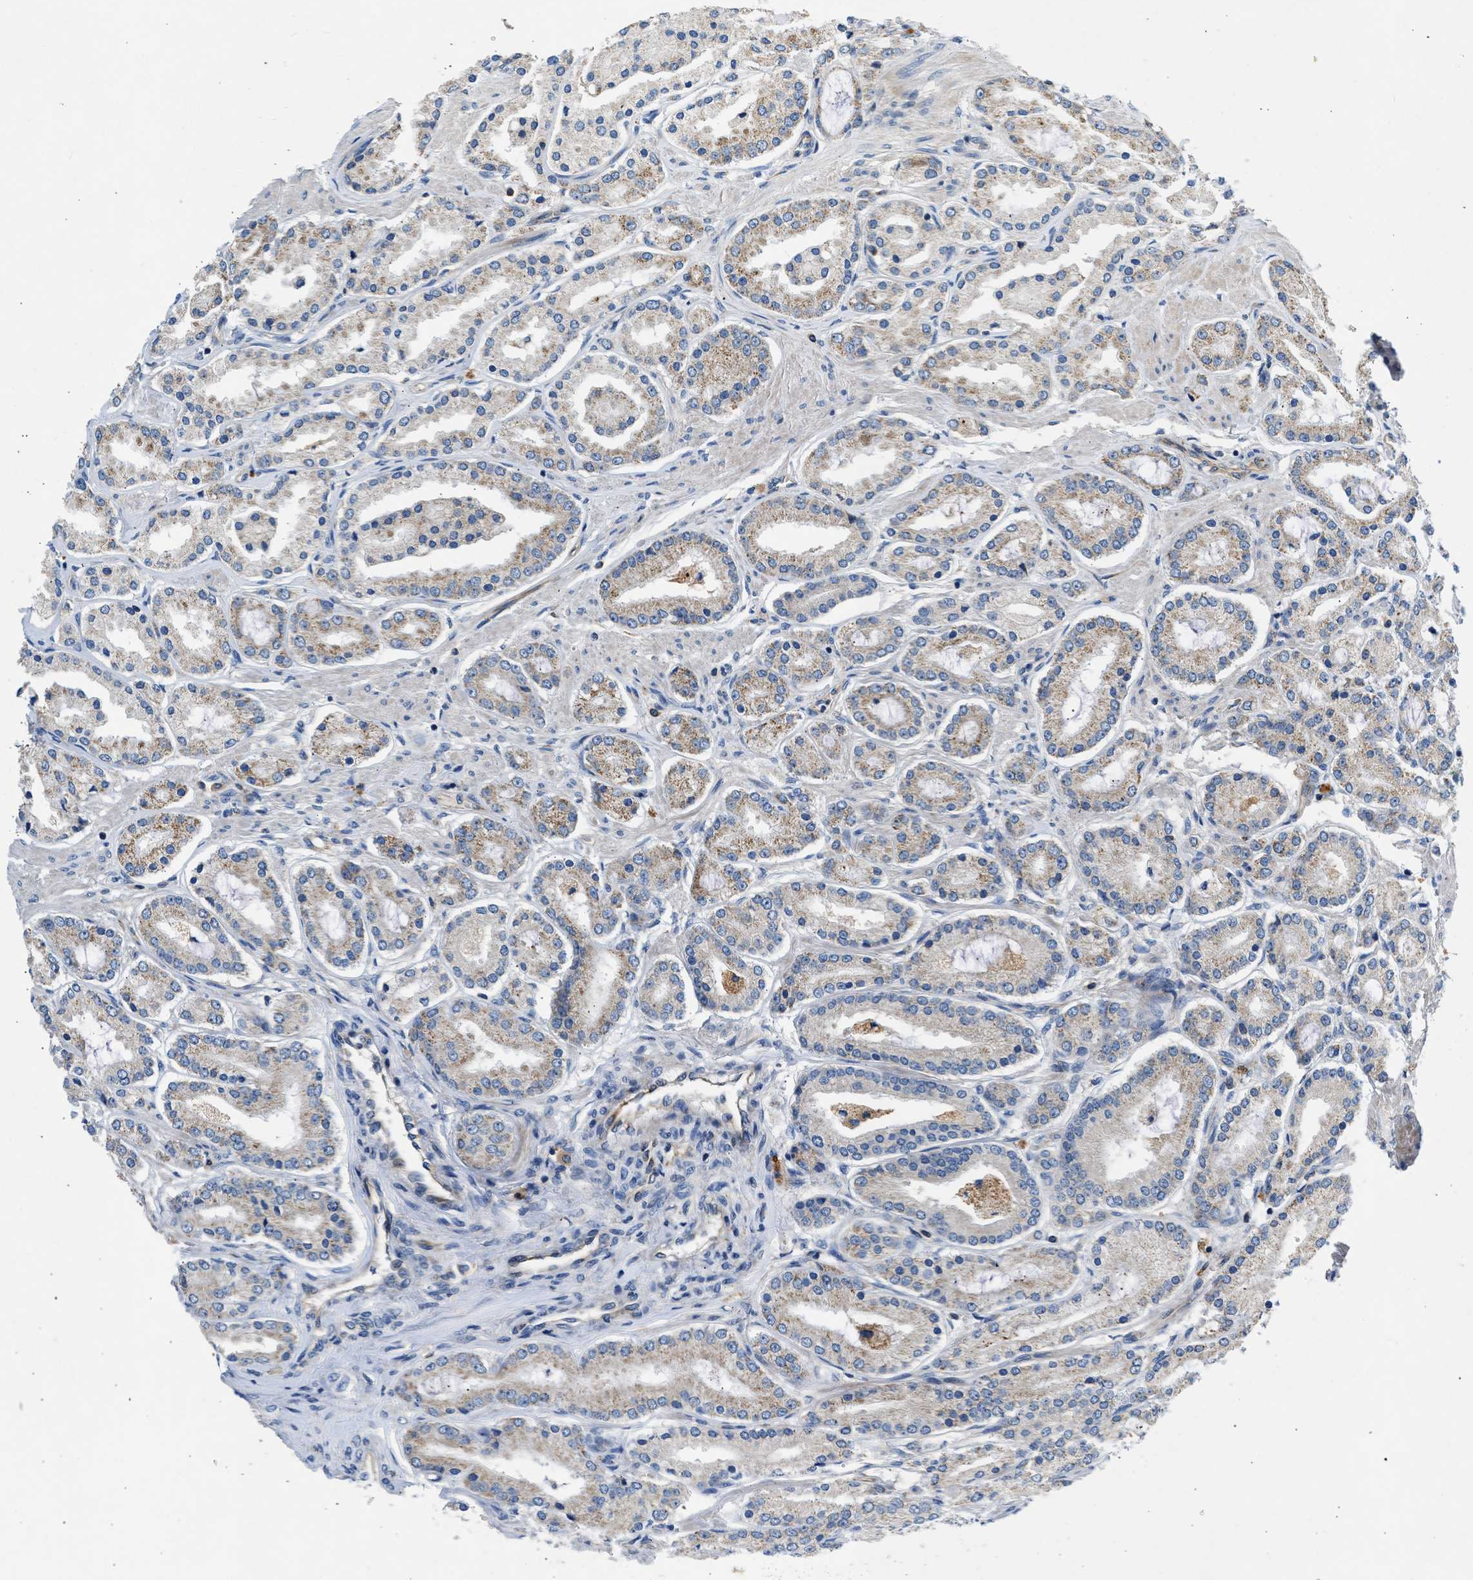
{"staining": {"intensity": "weak", "quantity": "25%-75%", "location": "cytoplasmic/membranous"}, "tissue": "prostate cancer", "cell_type": "Tumor cells", "image_type": "cancer", "snomed": [{"axis": "morphology", "description": "Adenocarcinoma, Low grade"}, {"axis": "topography", "description": "Prostate"}], "caption": "A low amount of weak cytoplasmic/membranous expression is identified in approximately 25%-75% of tumor cells in prostate adenocarcinoma (low-grade) tissue.", "gene": "ULK4", "patient": {"sex": "male", "age": 63}}